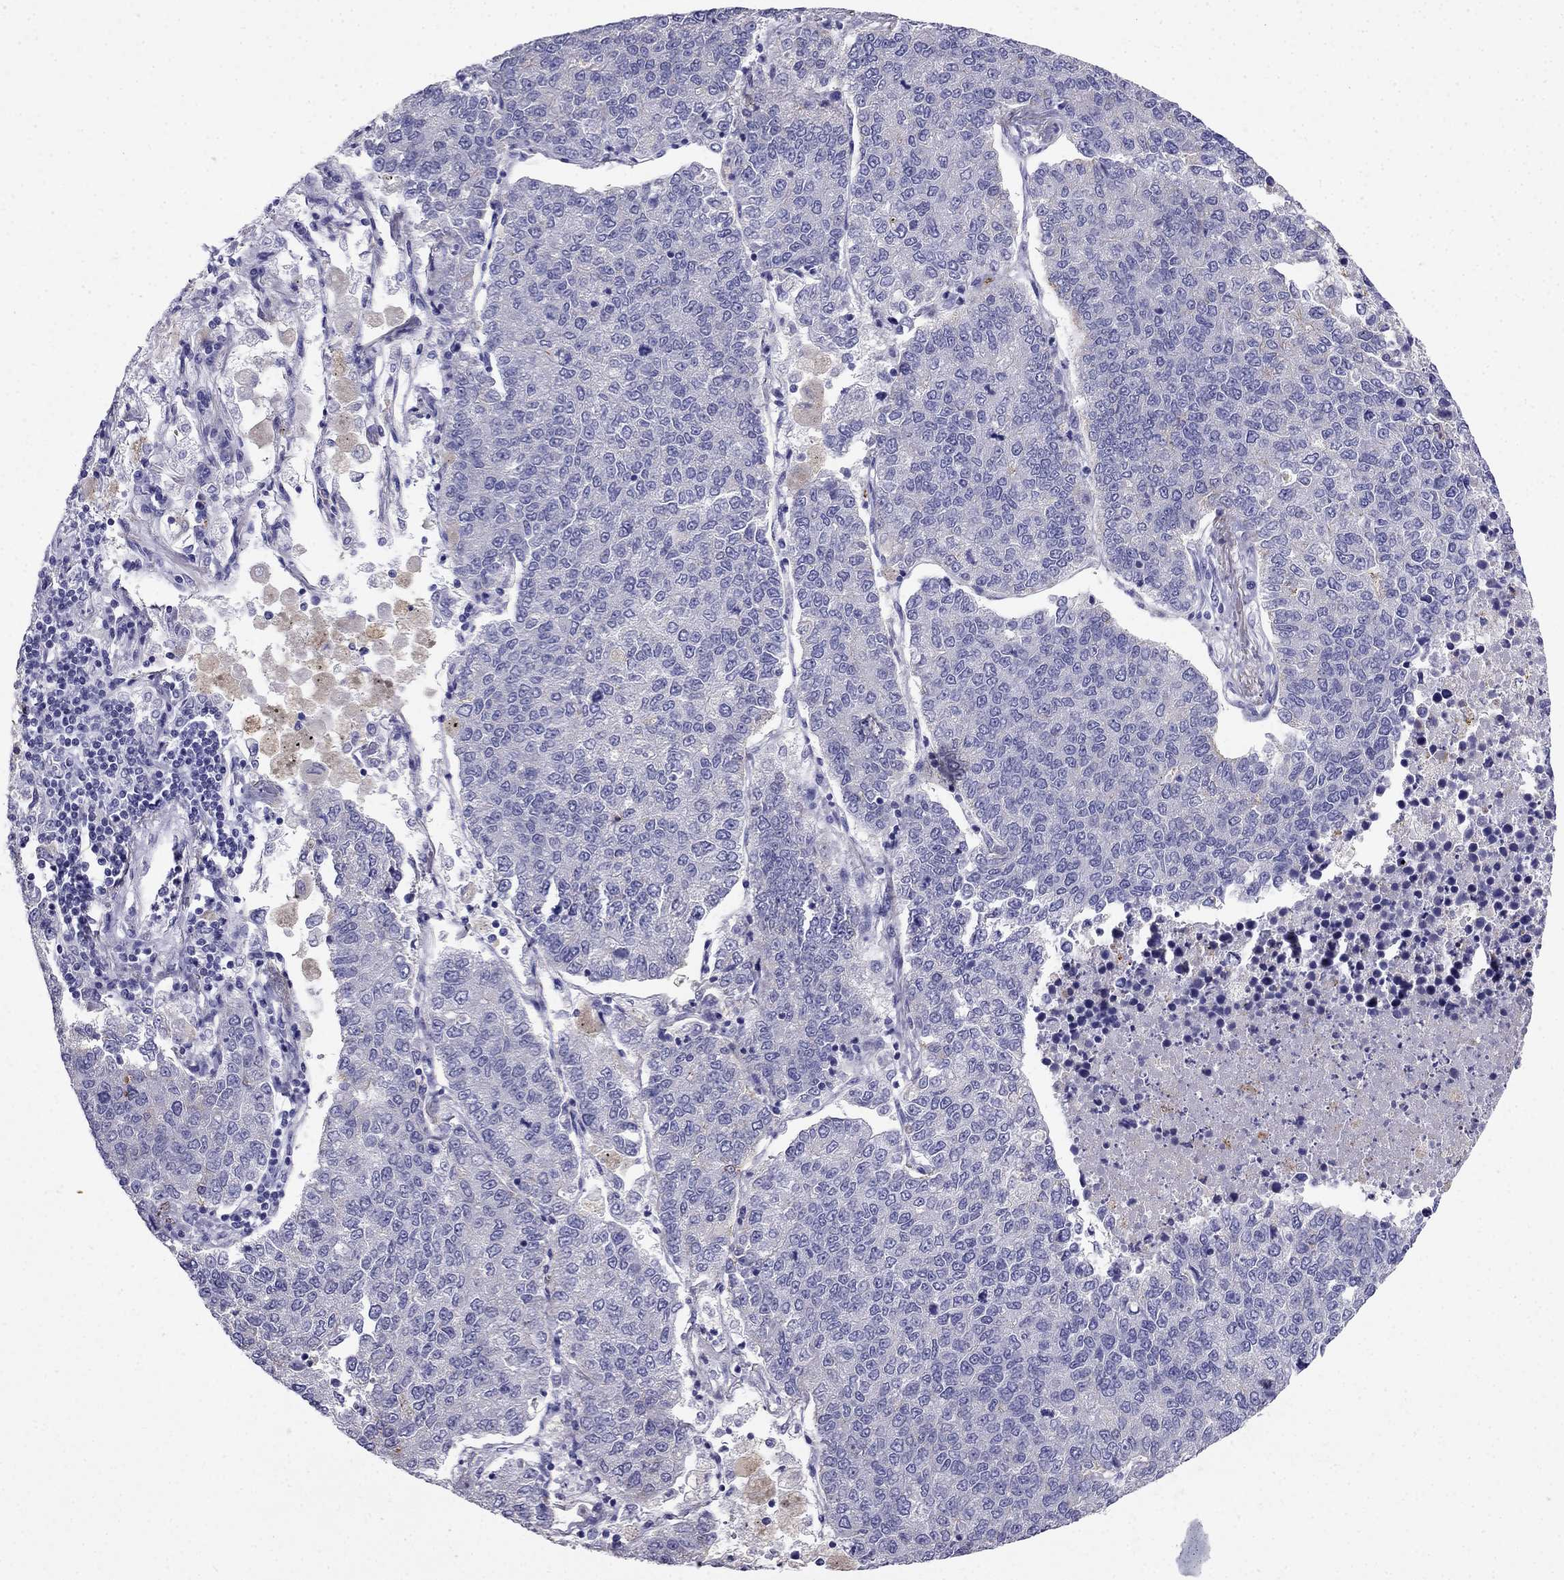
{"staining": {"intensity": "negative", "quantity": "none", "location": "none"}, "tissue": "lung cancer", "cell_type": "Tumor cells", "image_type": "cancer", "snomed": [{"axis": "morphology", "description": "Adenocarcinoma, NOS"}, {"axis": "topography", "description": "Lung"}], "caption": "High magnification brightfield microscopy of adenocarcinoma (lung) stained with DAB (brown) and counterstained with hematoxylin (blue): tumor cells show no significant staining.", "gene": "PTH", "patient": {"sex": "male", "age": 49}}